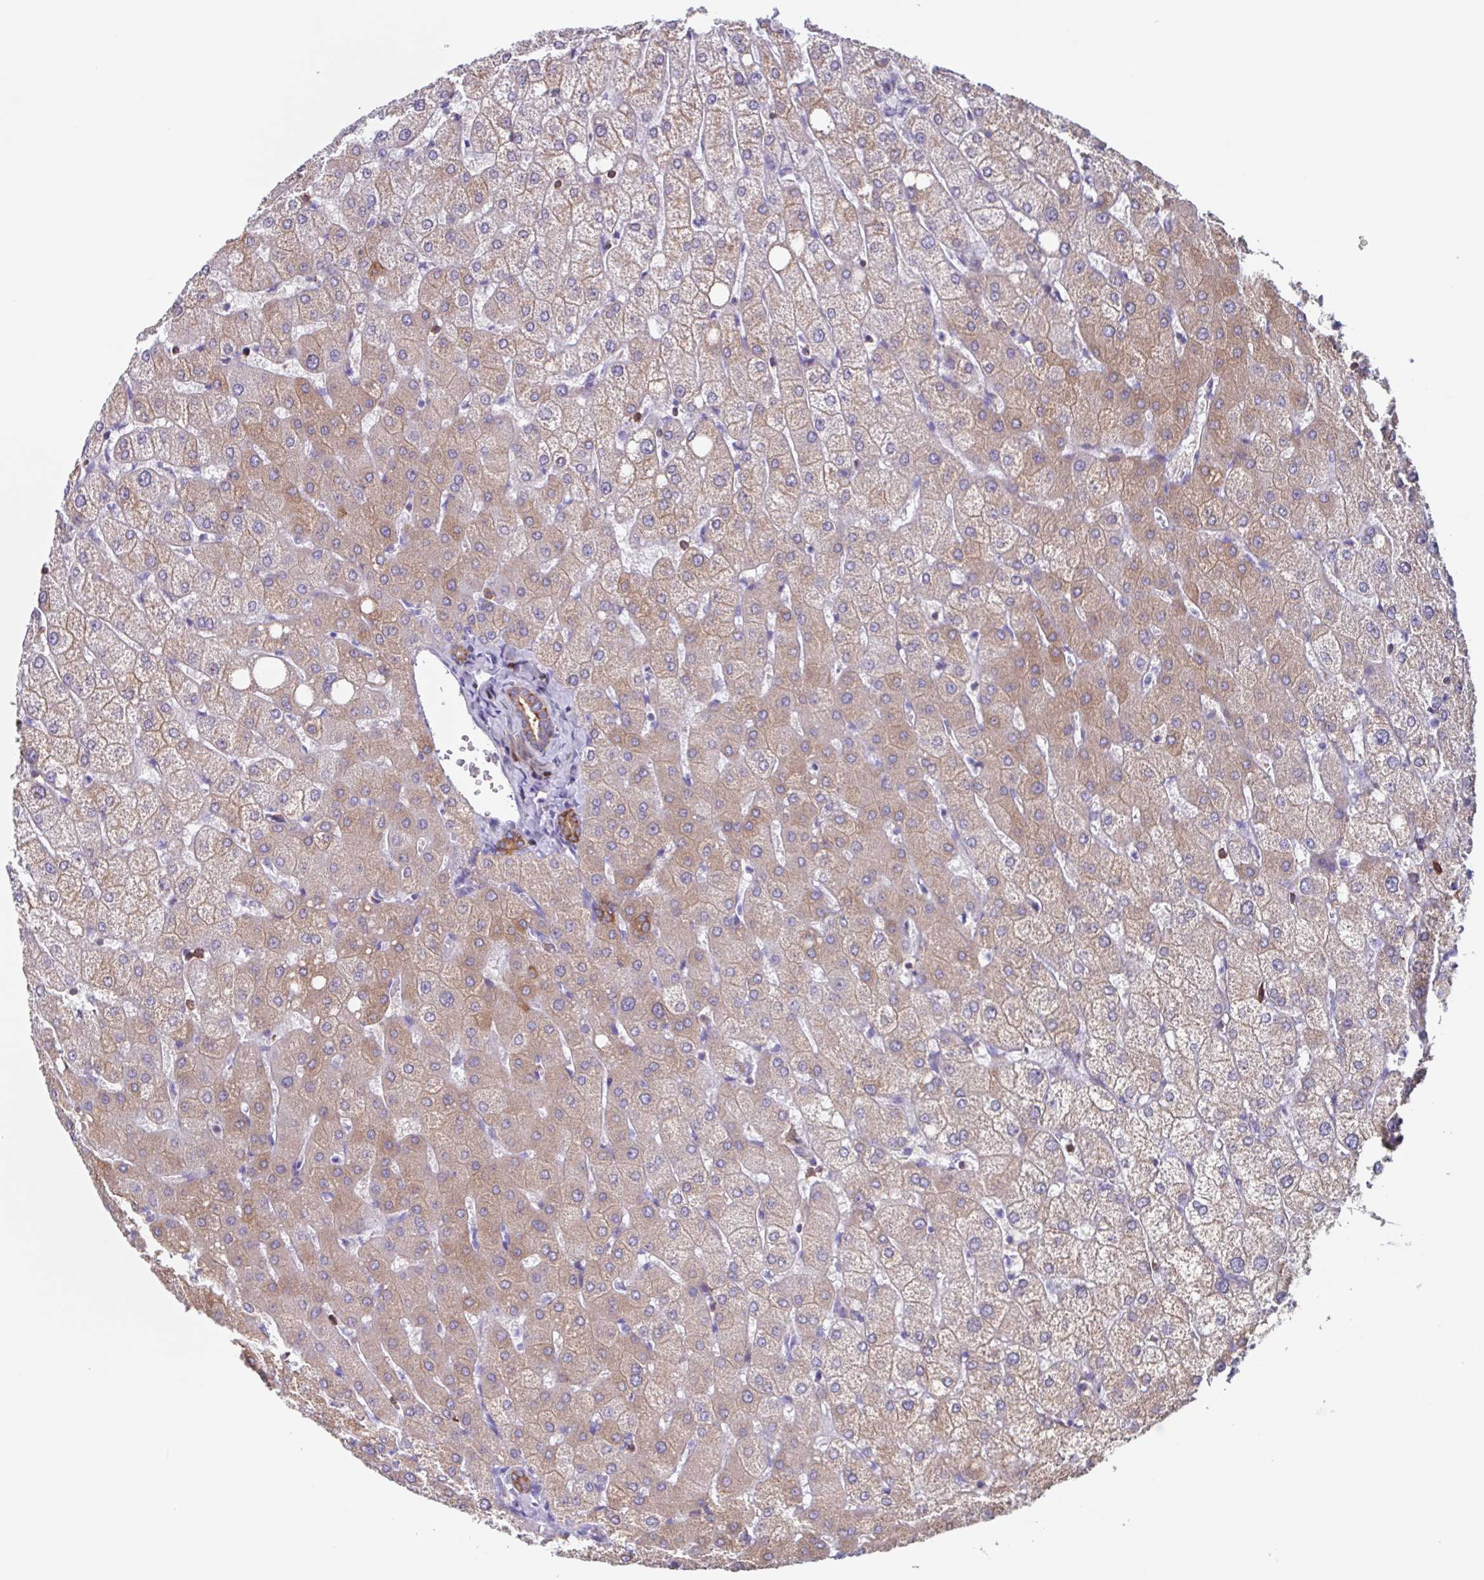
{"staining": {"intensity": "moderate", "quantity": ">75%", "location": "cytoplasmic/membranous"}, "tissue": "liver", "cell_type": "Cholangiocytes", "image_type": "normal", "snomed": [{"axis": "morphology", "description": "Normal tissue, NOS"}, {"axis": "topography", "description": "Liver"}], "caption": "About >75% of cholangiocytes in normal human liver display moderate cytoplasmic/membranous protein staining as visualized by brown immunohistochemical staining.", "gene": "TPD52", "patient": {"sex": "female", "age": 54}}